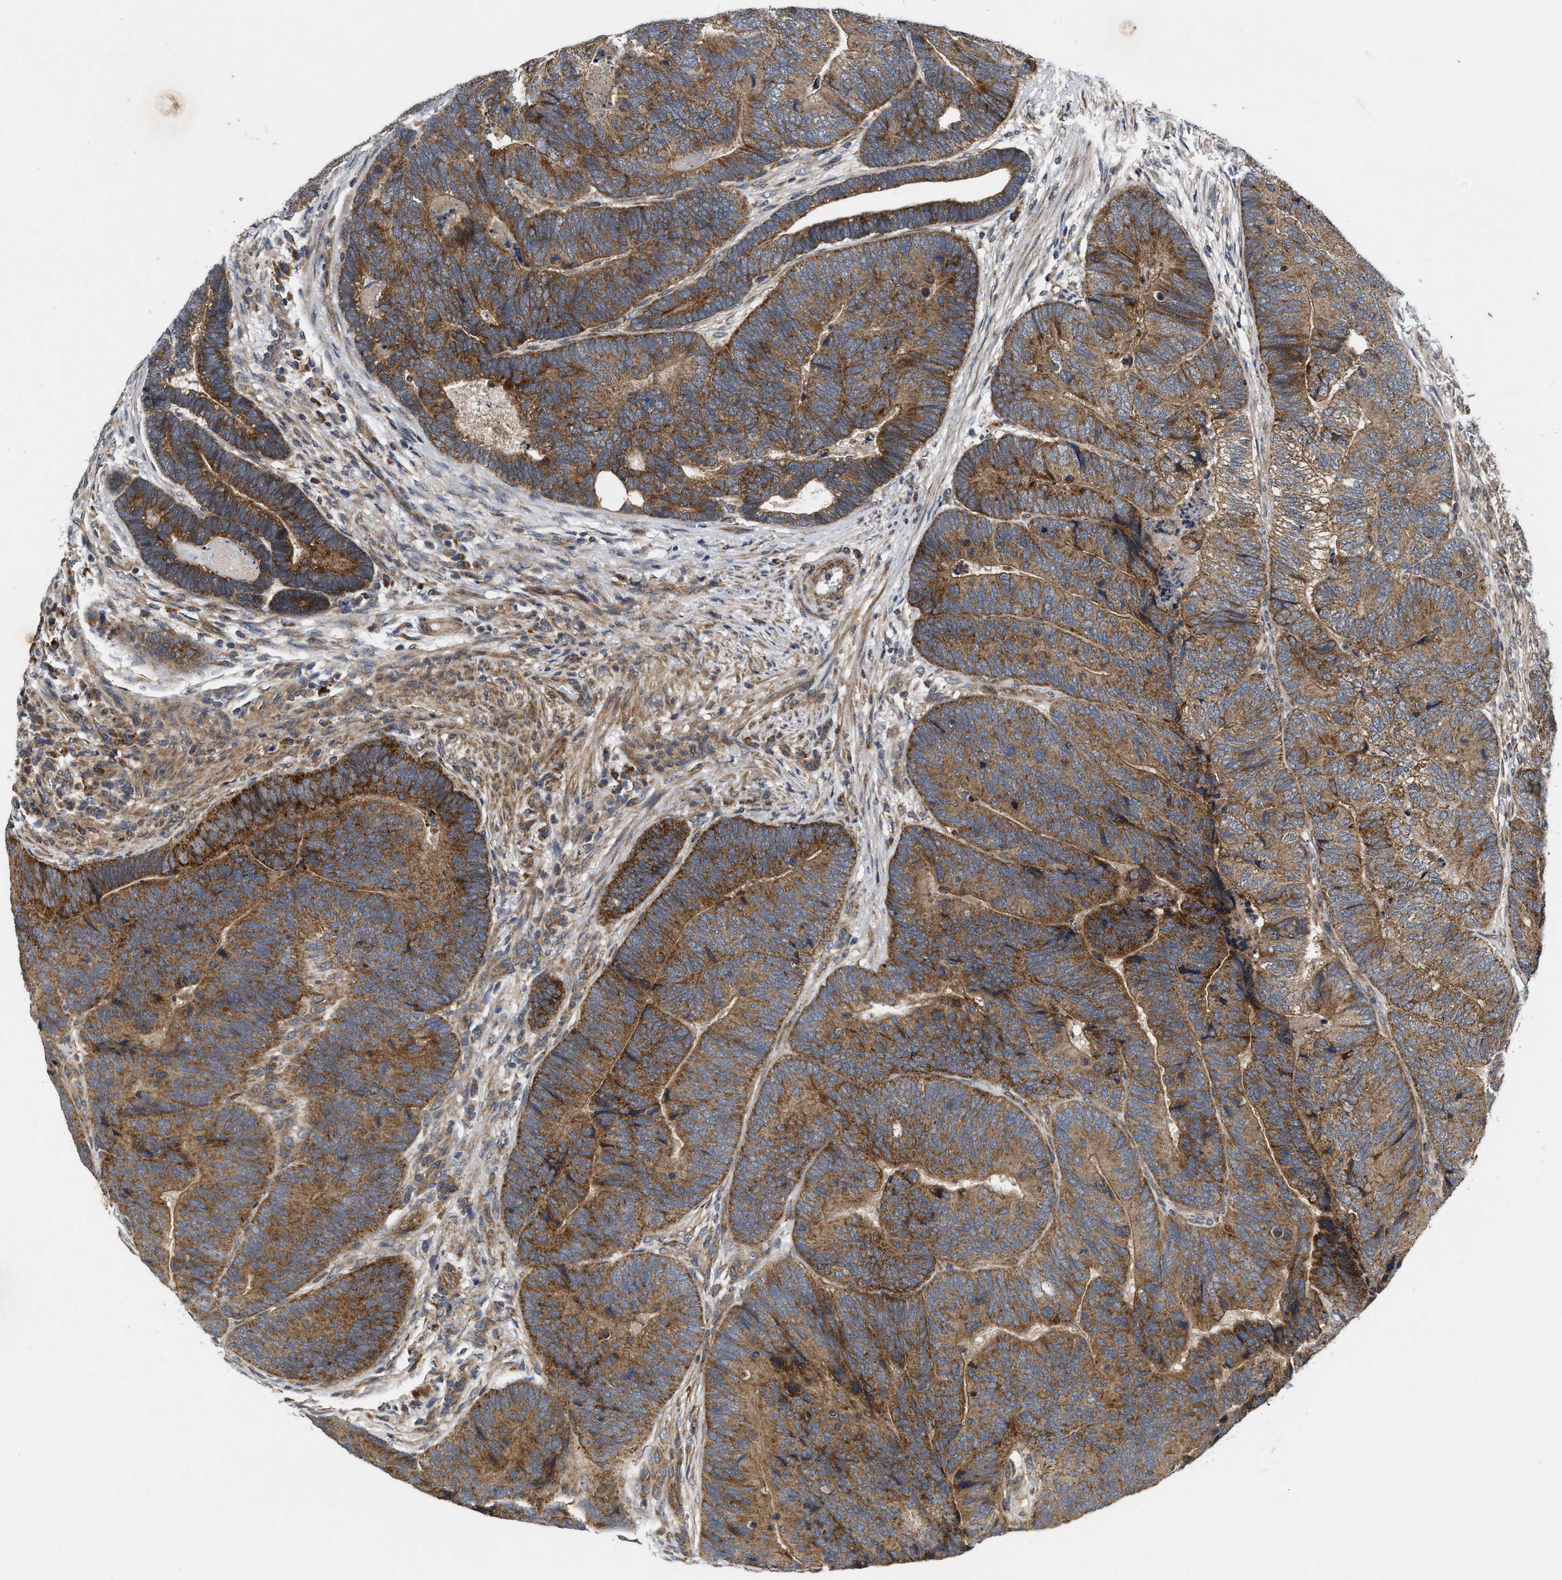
{"staining": {"intensity": "strong", "quantity": ">75%", "location": "cytoplasmic/membranous"}, "tissue": "colorectal cancer", "cell_type": "Tumor cells", "image_type": "cancer", "snomed": [{"axis": "morphology", "description": "Adenocarcinoma, NOS"}, {"axis": "topography", "description": "Colon"}], "caption": "A micrograph of human colorectal cancer (adenocarcinoma) stained for a protein shows strong cytoplasmic/membranous brown staining in tumor cells.", "gene": "EFNA4", "patient": {"sex": "female", "age": 67}}